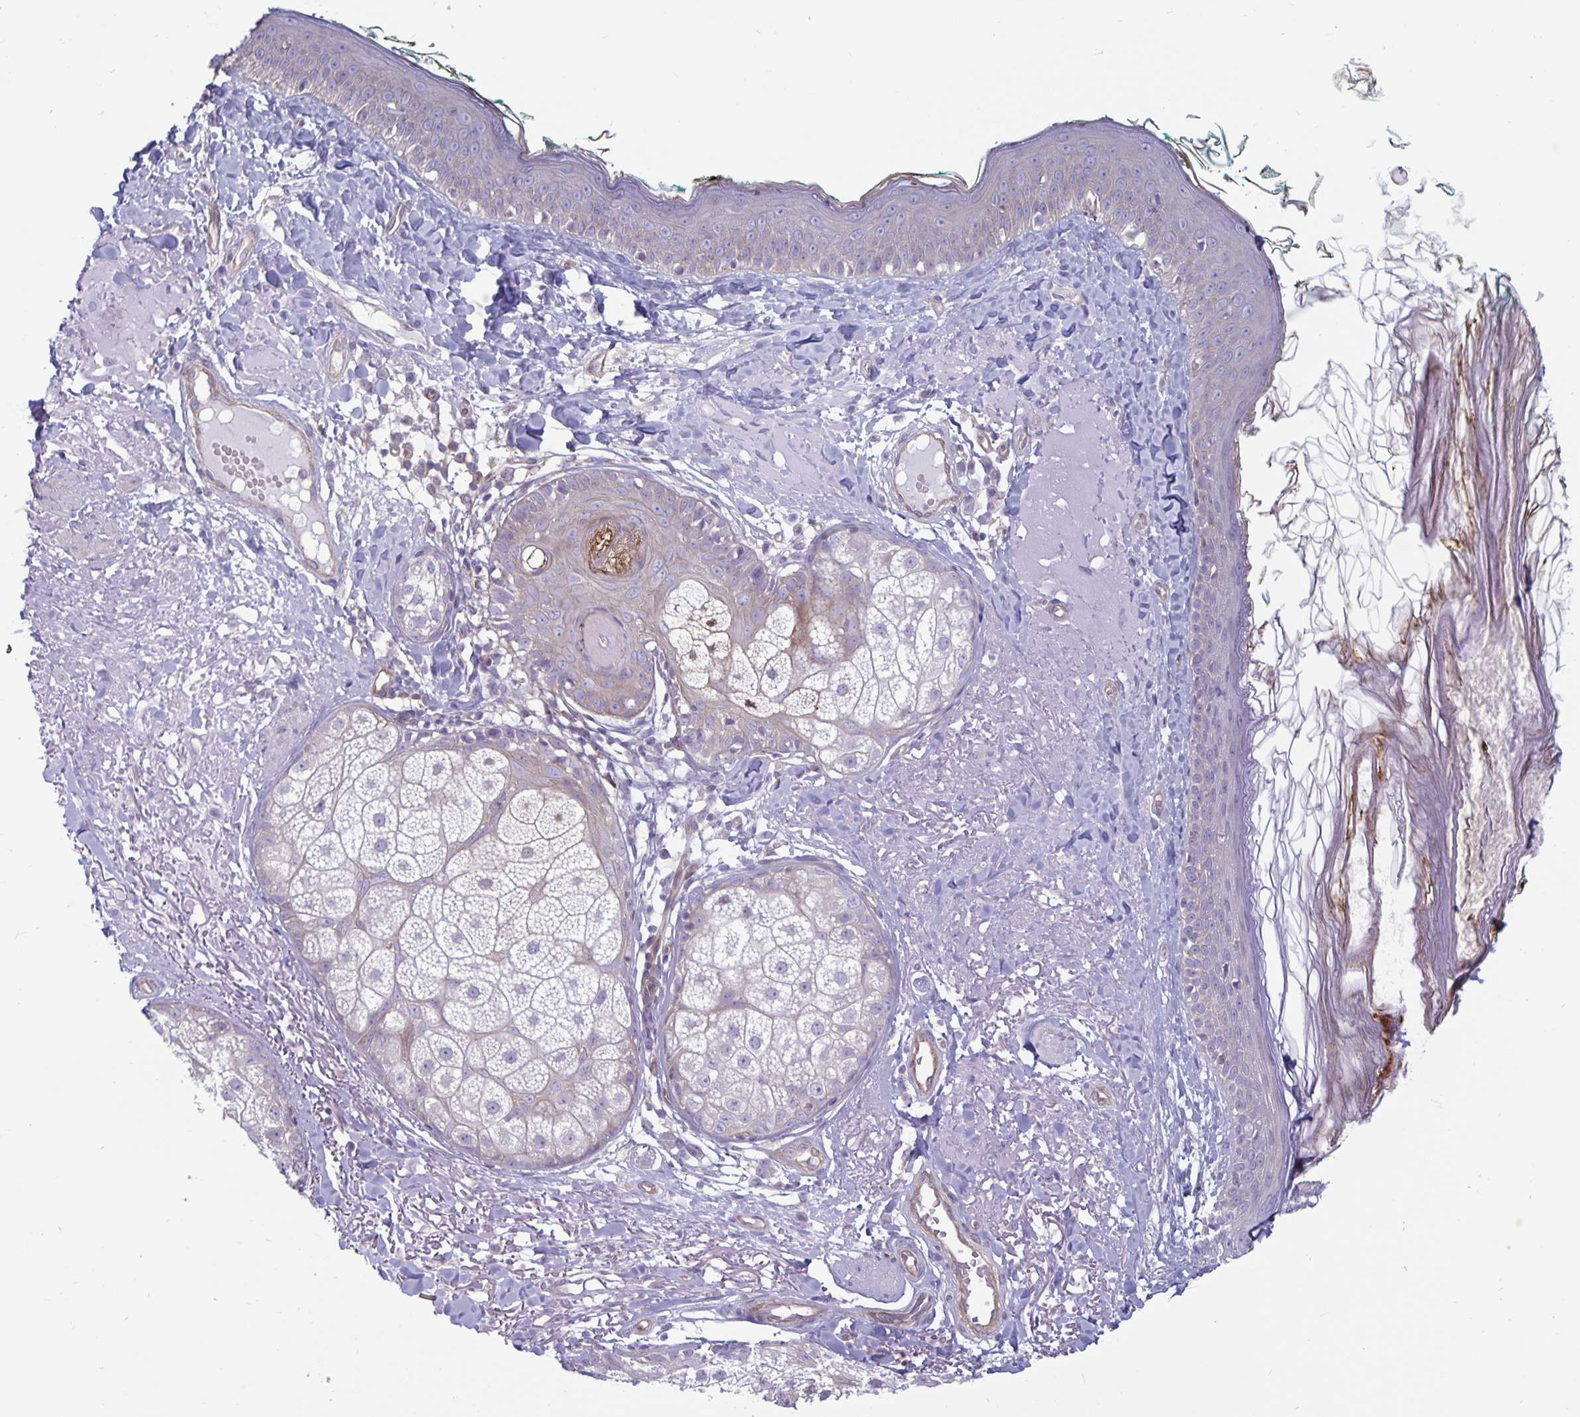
{"staining": {"intensity": "negative", "quantity": "none", "location": "none"}, "tissue": "skin", "cell_type": "Fibroblasts", "image_type": "normal", "snomed": [{"axis": "morphology", "description": "Normal tissue, NOS"}, {"axis": "topography", "description": "Skin"}], "caption": "Fibroblasts show no significant staining in normal skin. (Stains: DAB IHC with hematoxylin counter stain, Microscopy: brightfield microscopy at high magnification).", "gene": "PLCB3", "patient": {"sex": "male", "age": 73}}